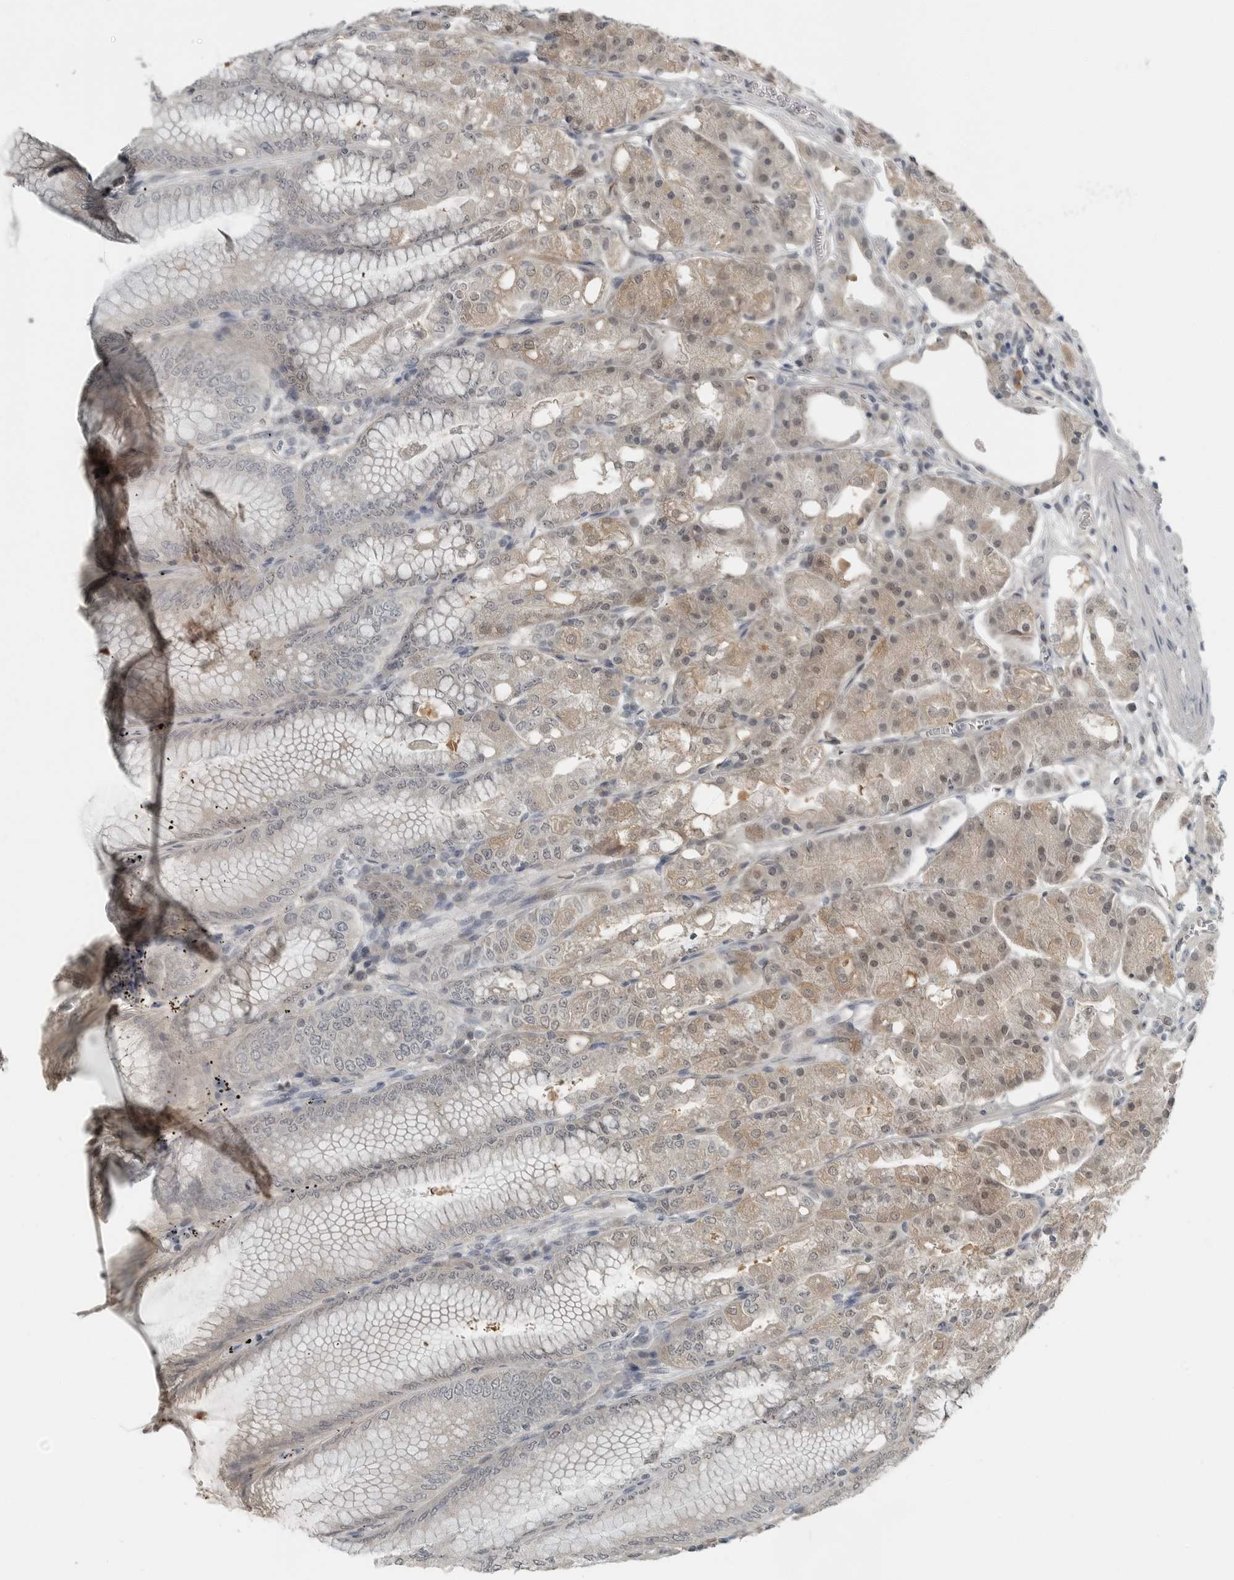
{"staining": {"intensity": "moderate", "quantity": "25%-75%", "location": "cytoplasmic/membranous,nuclear"}, "tissue": "stomach", "cell_type": "Glandular cells", "image_type": "normal", "snomed": [{"axis": "morphology", "description": "Normal tissue, NOS"}, {"axis": "topography", "description": "Stomach, lower"}], "caption": "About 25%-75% of glandular cells in benign stomach display moderate cytoplasmic/membranous,nuclear protein positivity as visualized by brown immunohistochemical staining.", "gene": "ENSG00000286112", "patient": {"sex": "male", "age": 71}}